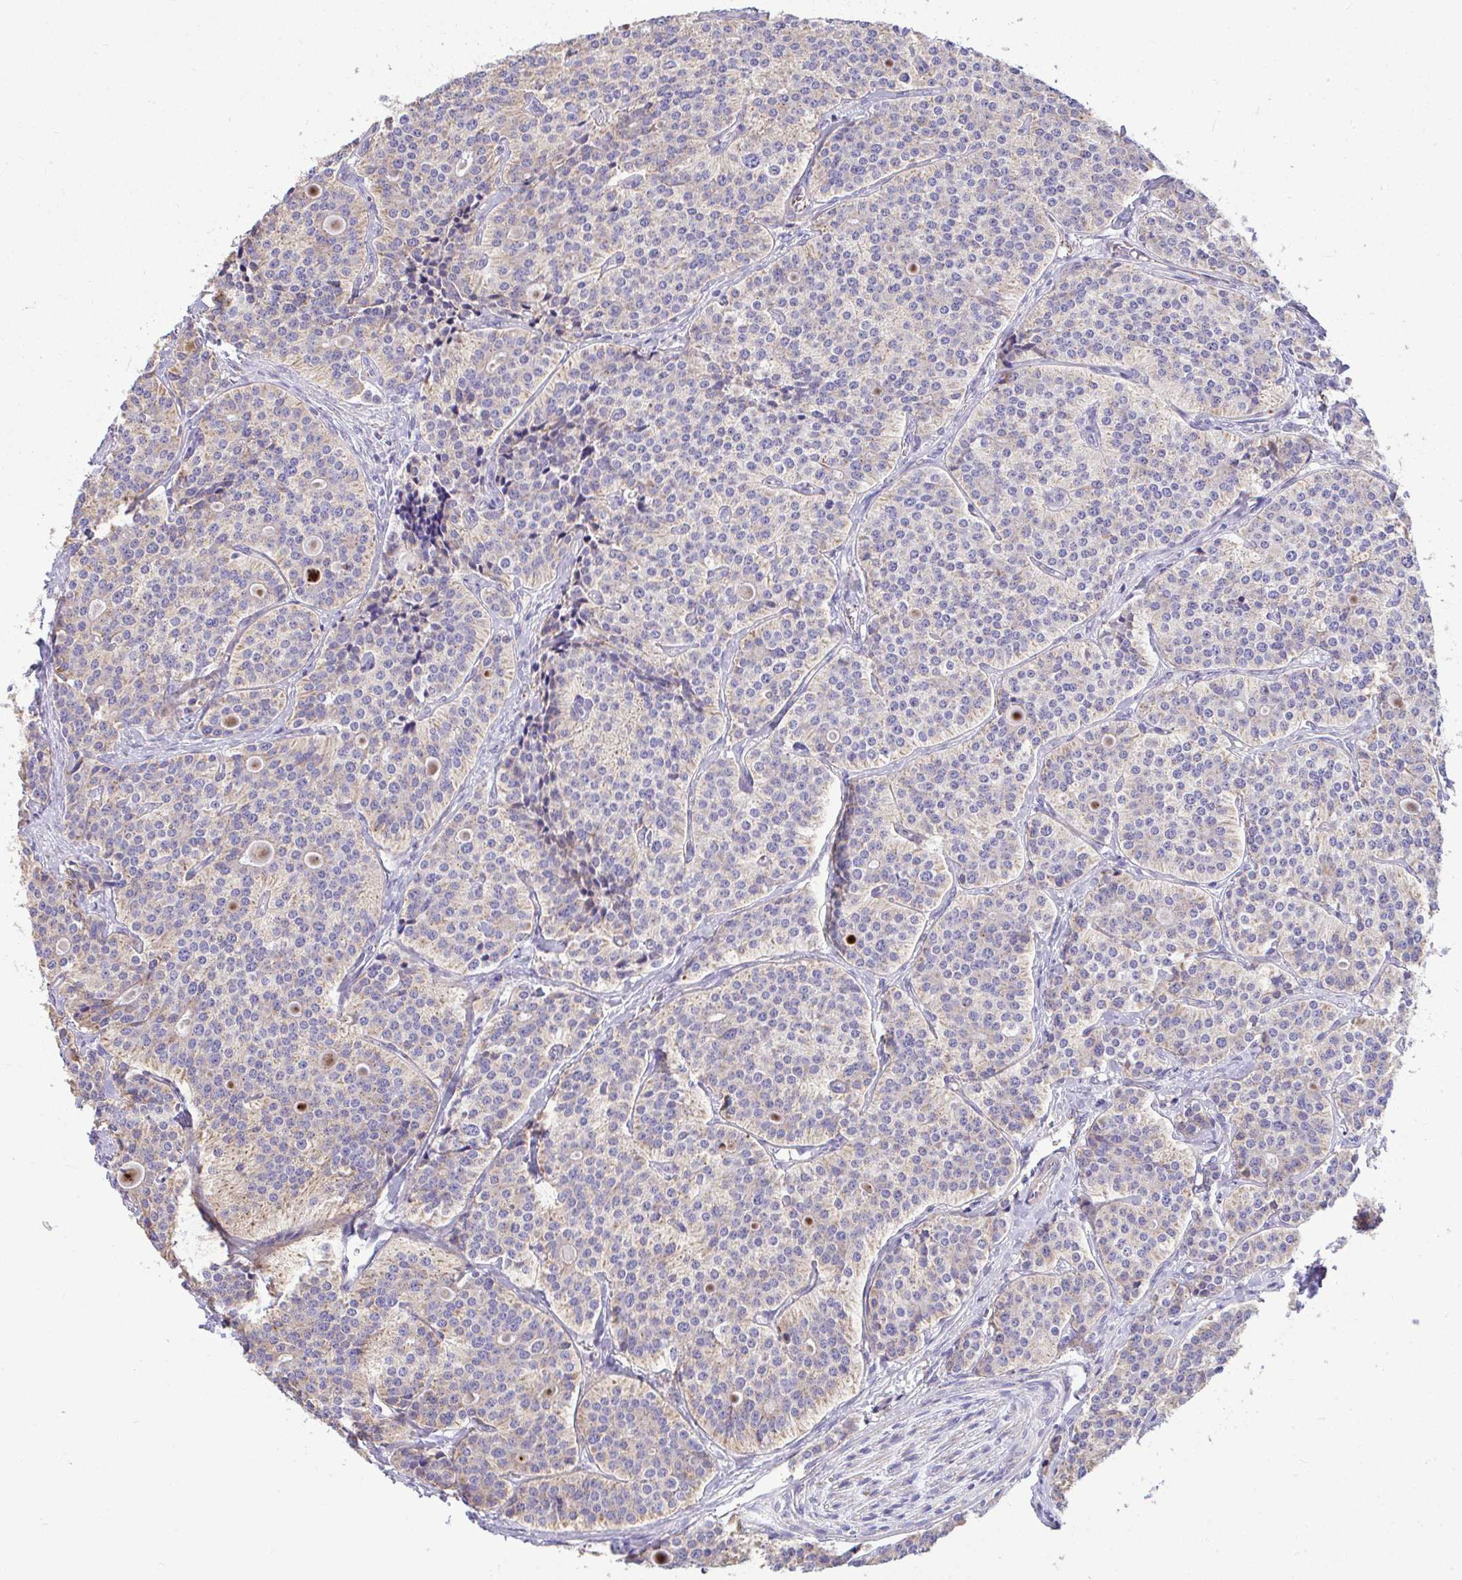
{"staining": {"intensity": "weak", "quantity": "25%-75%", "location": "cytoplasmic/membranous"}, "tissue": "carcinoid", "cell_type": "Tumor cells", "image_type": "cancer", "snomed": [{"axis": "morphology", "description": "Carcinoid, malignant, NOS"}, {"axis": "topography", "description": "Small intestine"}], "caption": "Weak cytoplasmic/membranous positivity for a protein is appreciated in approximately 25%-75% of tumor cells of carcinoid (malignant) using IHC.", "gene": "MRPS16", "patient": {"sex": "male", "age": 63}}